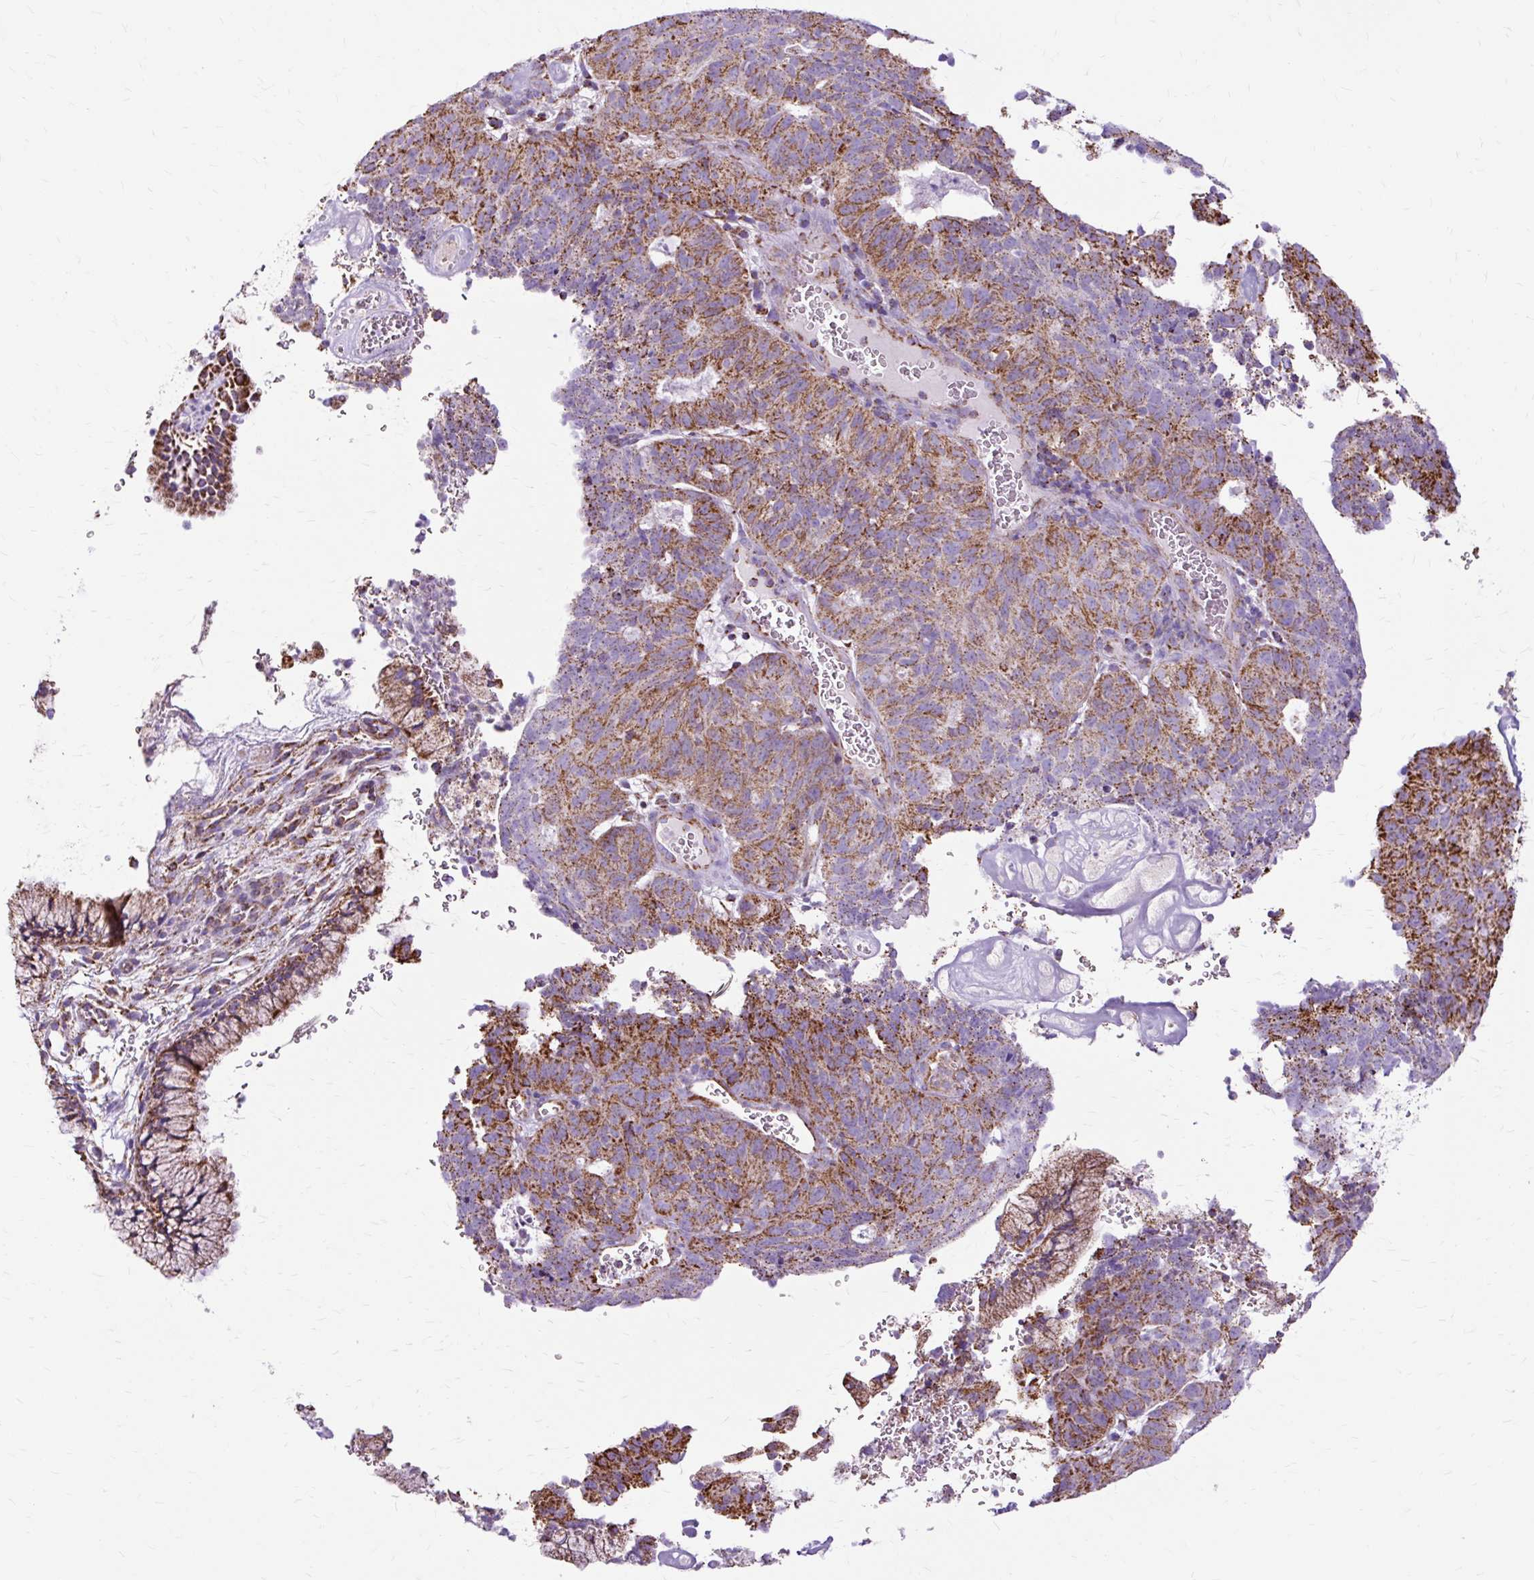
{"staining": {"intensity": "moderate", "quantity": ">75%", "location": "cytoplasmic/membranous"}, "tissue": "cervical cancer", "cell_type": "Tumor cells", "image_type": "cancer", "snomed": [{"axis": "morphology", "description": "Adenocarcinoma, NOS"}, {"axis": "topography", "description": "Cervix"}], "caption": "A micrograph of human cervical cancer (adenocarcinoma) stained for a protein reveals moderate cytoplasmic/membranous brown staining in tumor cells.", "gene": "DLAT", "patient": {"sex": "female", "age": 38}}